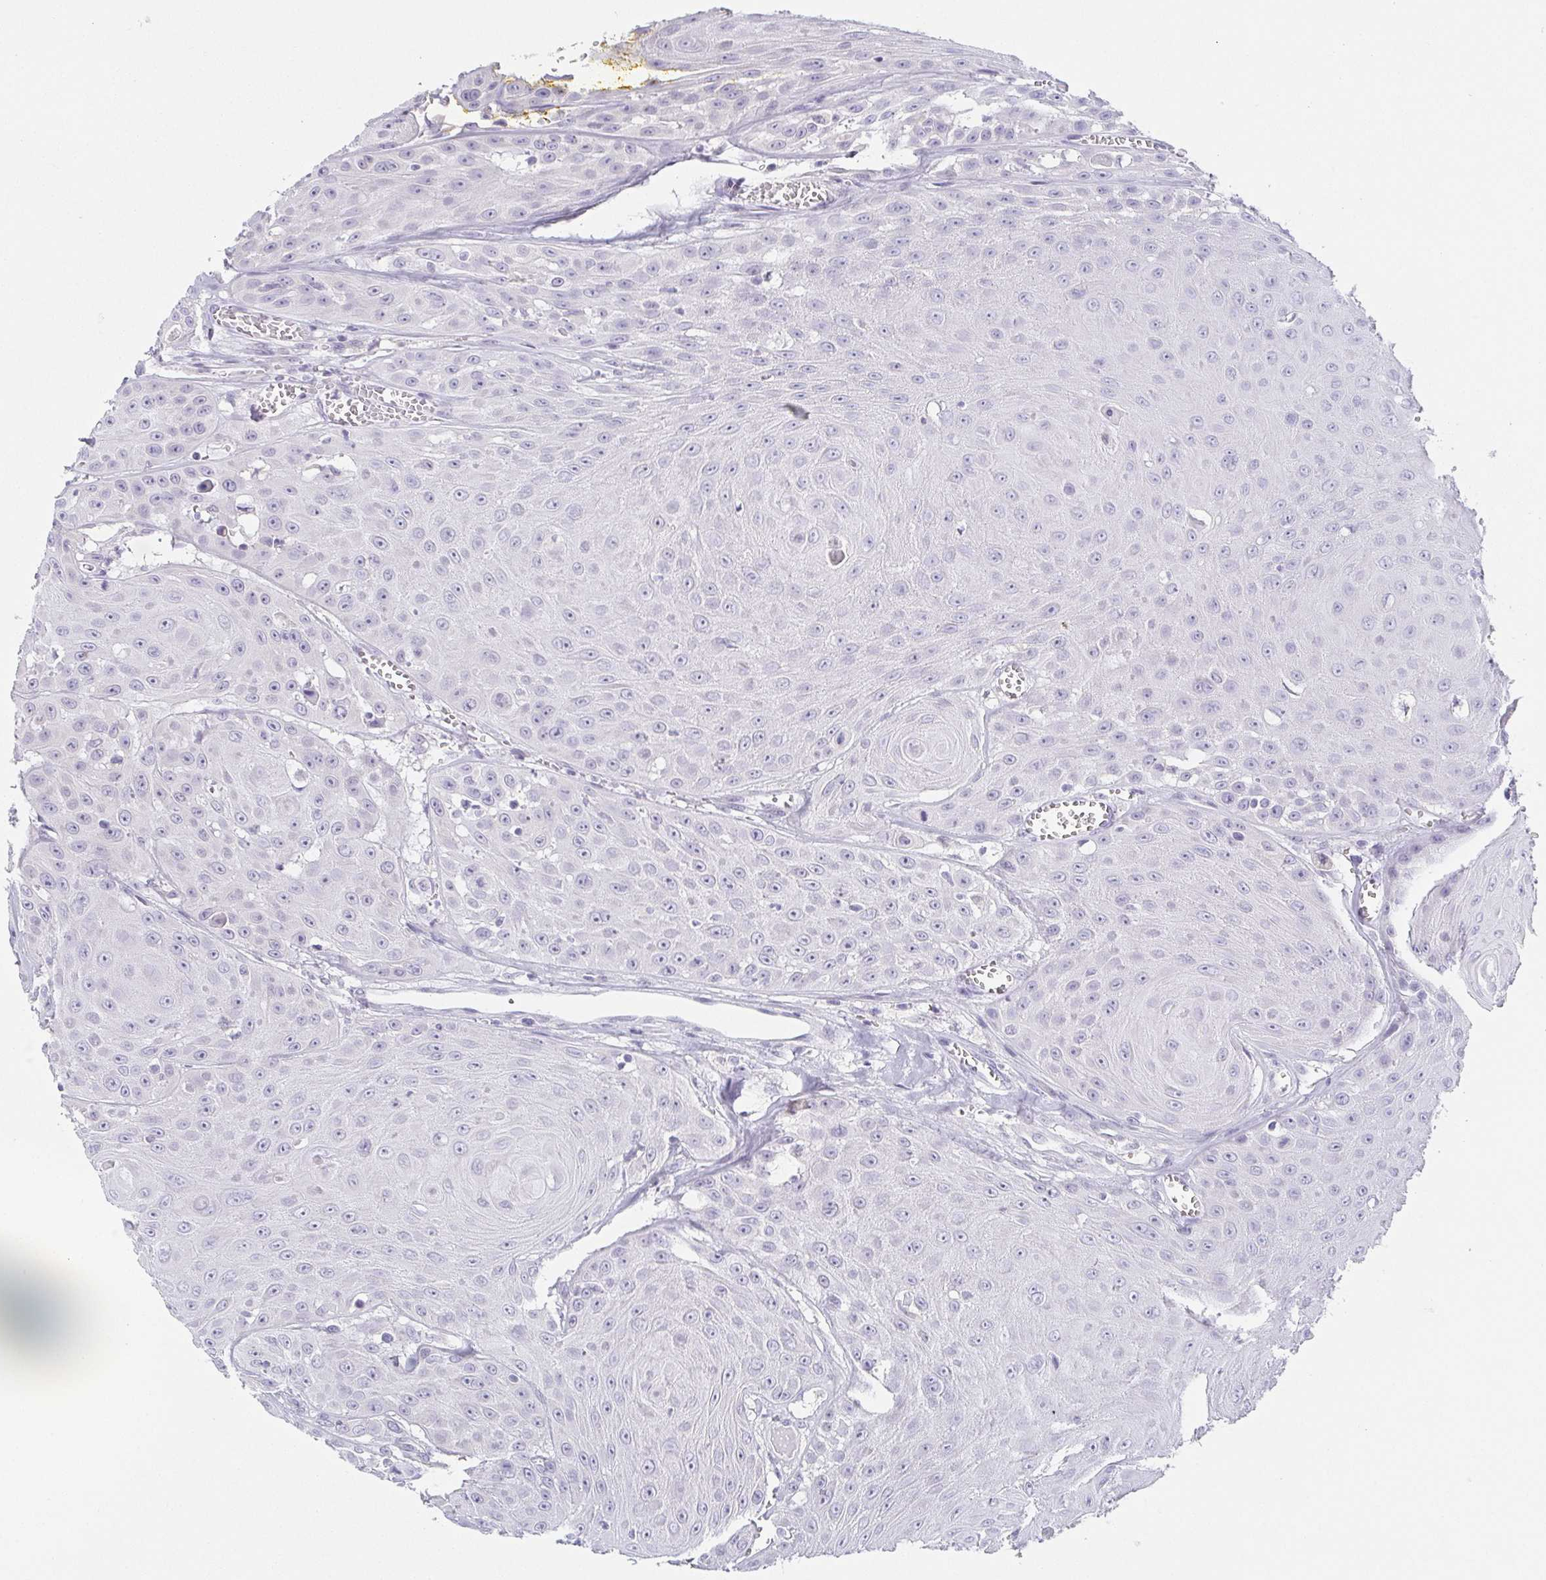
{"staining": {"intensity": "negative", "quantity": "none", "location": "none"}, "tissue": "head and neck cancer", "cell_type": "Tumor cells", "image_type": "cancer", "snomed": [{"axis": "morphology", "description": "Squamous cell carcinoma, NOS"}, {"axis": "topography", "description": "Oral tissue"}, {"axis": "topography", "description": "Head-Neck"}], "caption": "Protein analysis of head and neck squamous cell carcinoma exhibits no significant staining in tumor cells.", "gene": "PRR27", "patient": {"sex": "male", "age": 81}}